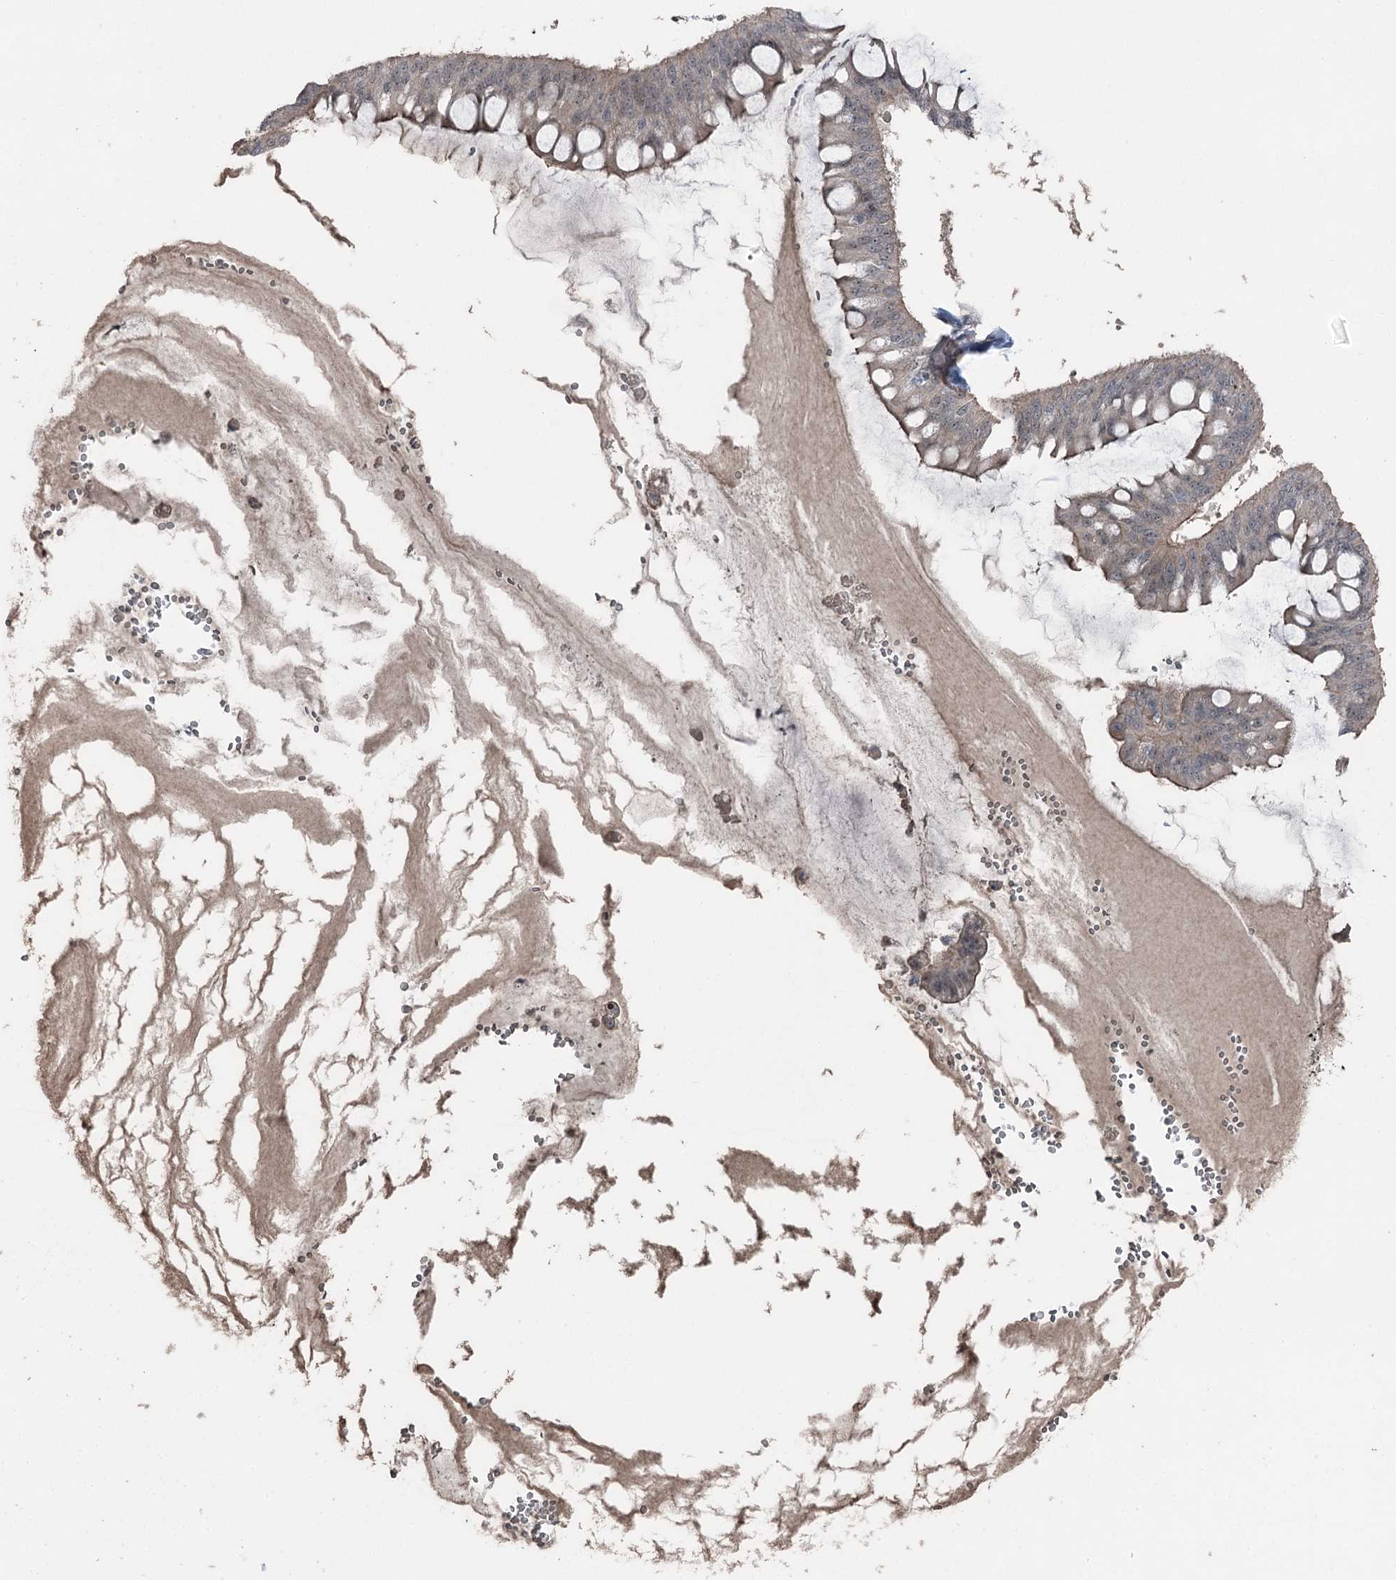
{"staining": {"intensity": "moderate", "quantity": "25%-75%", "location": "cytoplasmic/membranous,nuclear"}, "tissue": "ovarian cancer", "cell_type": "Tumor cells", "image_type": "cancer", "snomed": [{"axis": "morphology", "description": "Cystadenocarcinoma, mucinous, NOS"}, {"axis": "topography", "description": "Ovary"}], "caption": "Immunohistochemical staining of ovarian mucinous cystadenocarcinoma demonstrates medium levels of moderate cytoplasmic/membranous and nuclear protein positivity in about 25%-75% of tumor cells.", "gene": "CCDC82", "patient": {"sex": "female", "age": 73}}